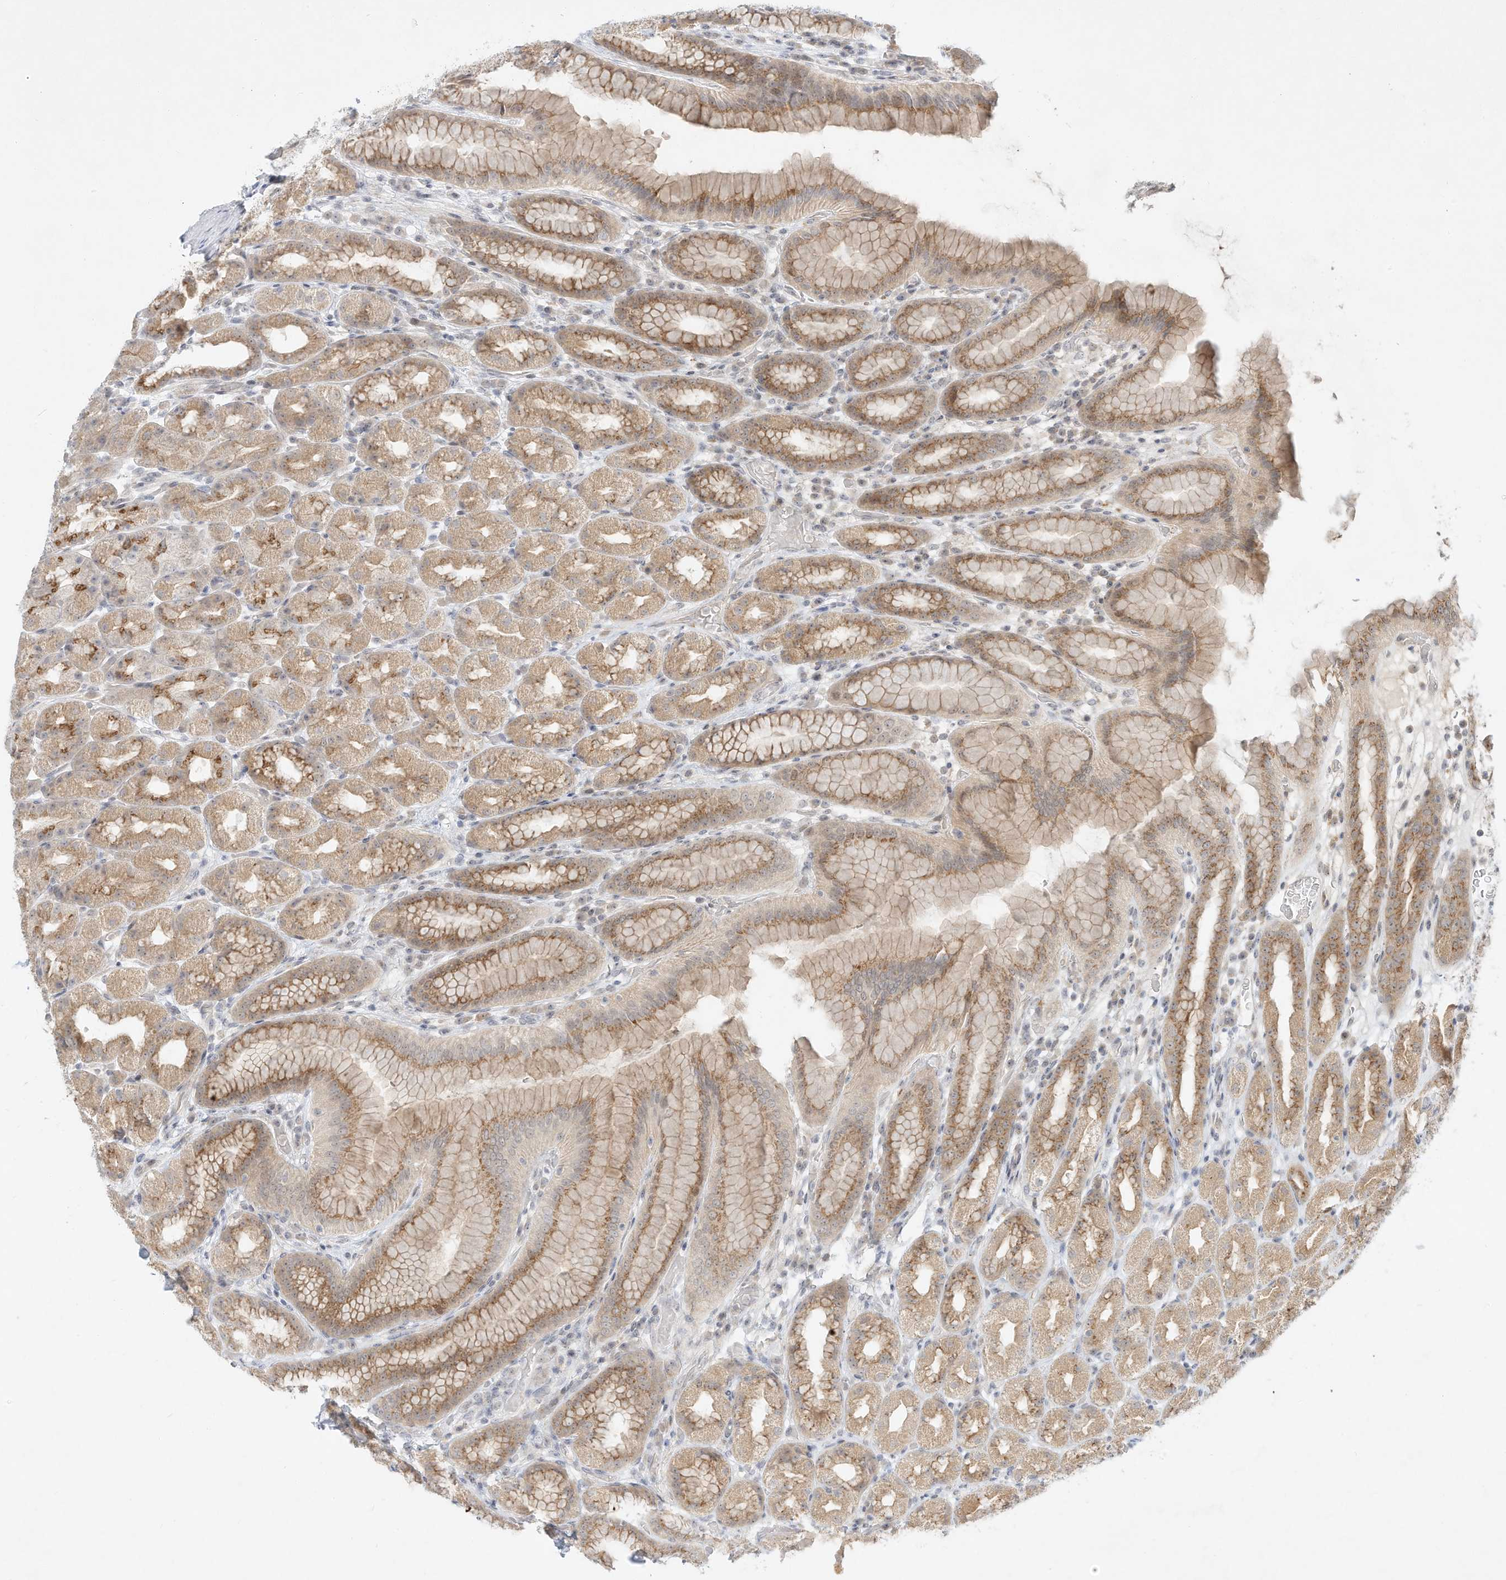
{"staining": {"intensity": "moderate", "quantity": "25%-75%", "location": "cytoplasmic/membranous"}, "tissue": "stomach", "cell_type": "Glandular cells", "image_type": "normal", "snomed": [{"axis": "morphology", "description": "Normal tissue, NOS"}, {"axis": "topography", "description": "Stomach, upper"}], "caption": "Immunohistochemical staining of unremarkable stomach displays 25%-75% levels of moderate cytoplasmic/membranous protein positivity in about 25%-75% of glandular cells. Using DAB (brown) and hematoxylin (blue) stains, captured at high magnification using brightfield microscopy.", "gene": "PAK6", "patient": {"sex": "male", "age": 68}}